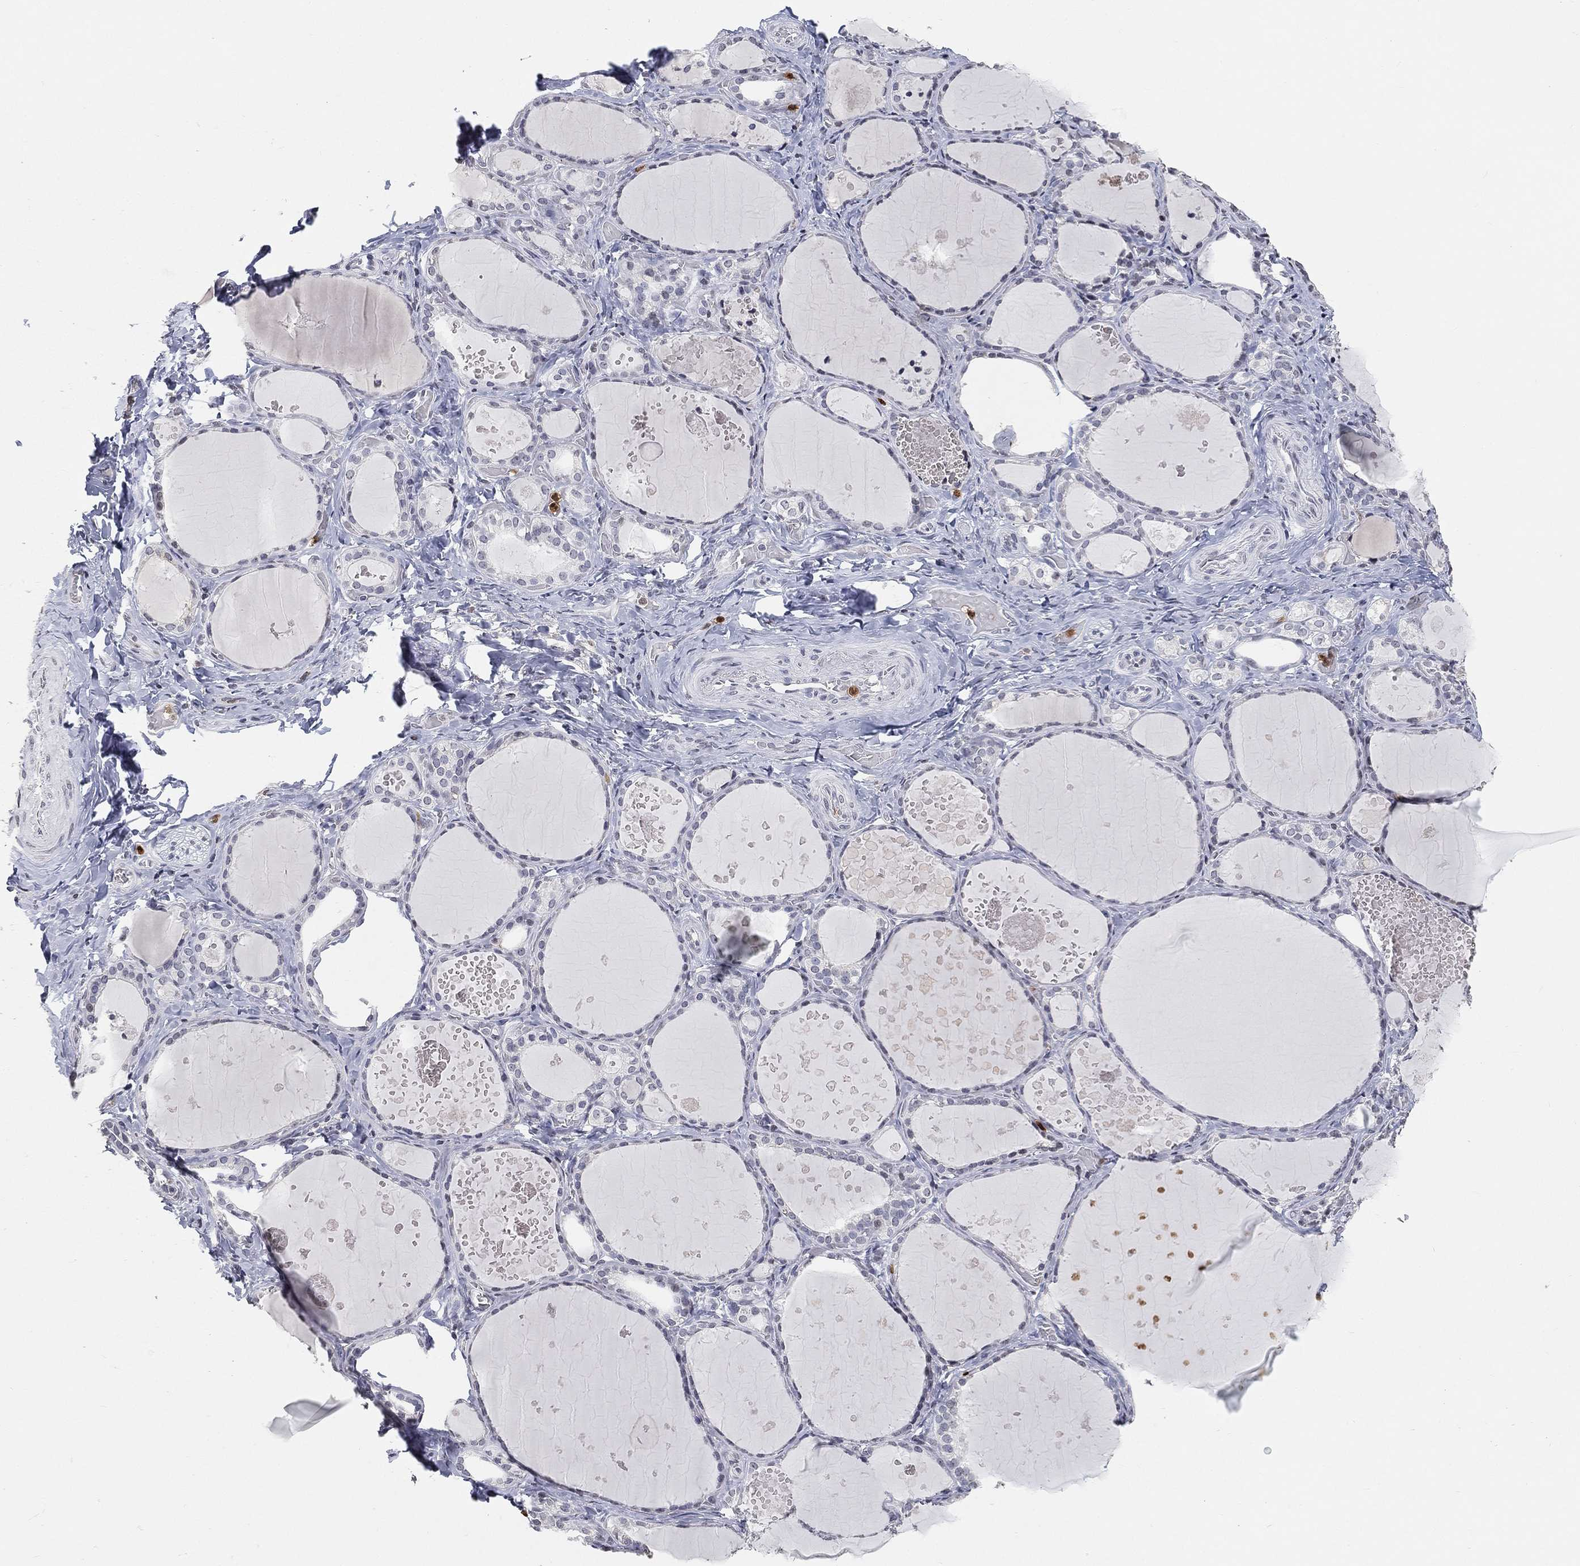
{"staining": {"intensity": "negative", "quantity": "none", "location": "none"}, "tissue": "thyroid gland", "cell_type": "Glandular cells", "image_type": "normal", "snomed": [{"axis": "morphology", "description": "Normal tissue, NOS"}, {"axis": "topography", "description": "Thyroid gland"}], "caption": "The photomicrograph exhibits no staining of glandular cells in unremarkable thyroid gland. Brightfield microscopy of immunohistochemistry (IHC) stained with DAB (brown) and hematoxylin (blue), captured at high magnification.", "gene": "ARG1", "patient": {"sex": "female", "age": 56}}